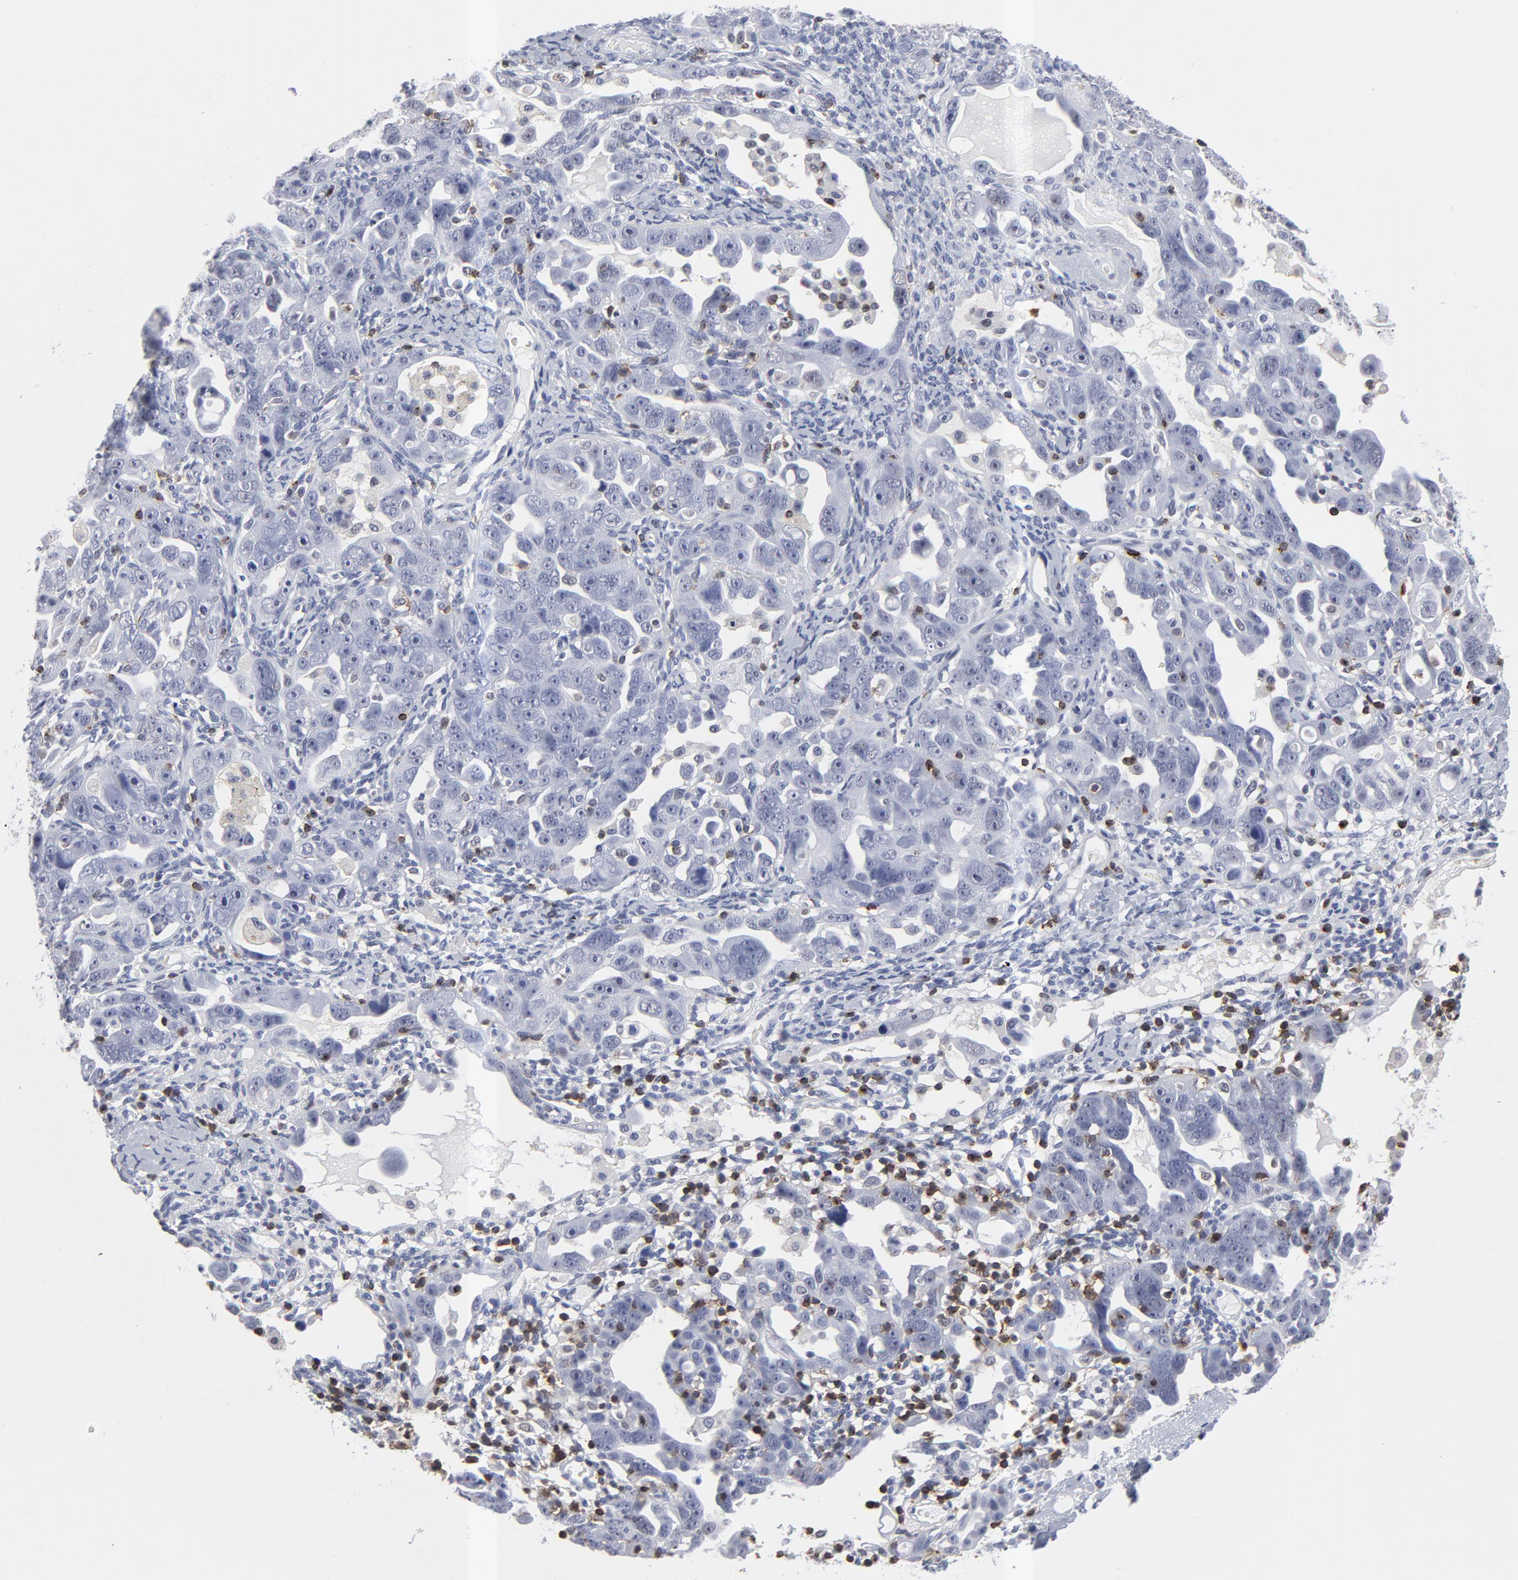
{"staining": {"intensity": "negative", "quantity": "none", "location": "none"}, "tissue": "ovarian cancer", "cell_type": "Tumor cells", "image_type": "cancer", "snomed": [{"axis": "morphology", "description": "Cystadenocarcinoma, serous, NOS"}, {"axis": "topography", "description": "Ovary"}], "caption": "There is no significant expression in tumor cells of serous cystadenocarcinoma (ovarian). (IHC, brightfield microscopy, high magnification).", "gene": "CD2", "patient": {"sex": "female", "age": 66}}